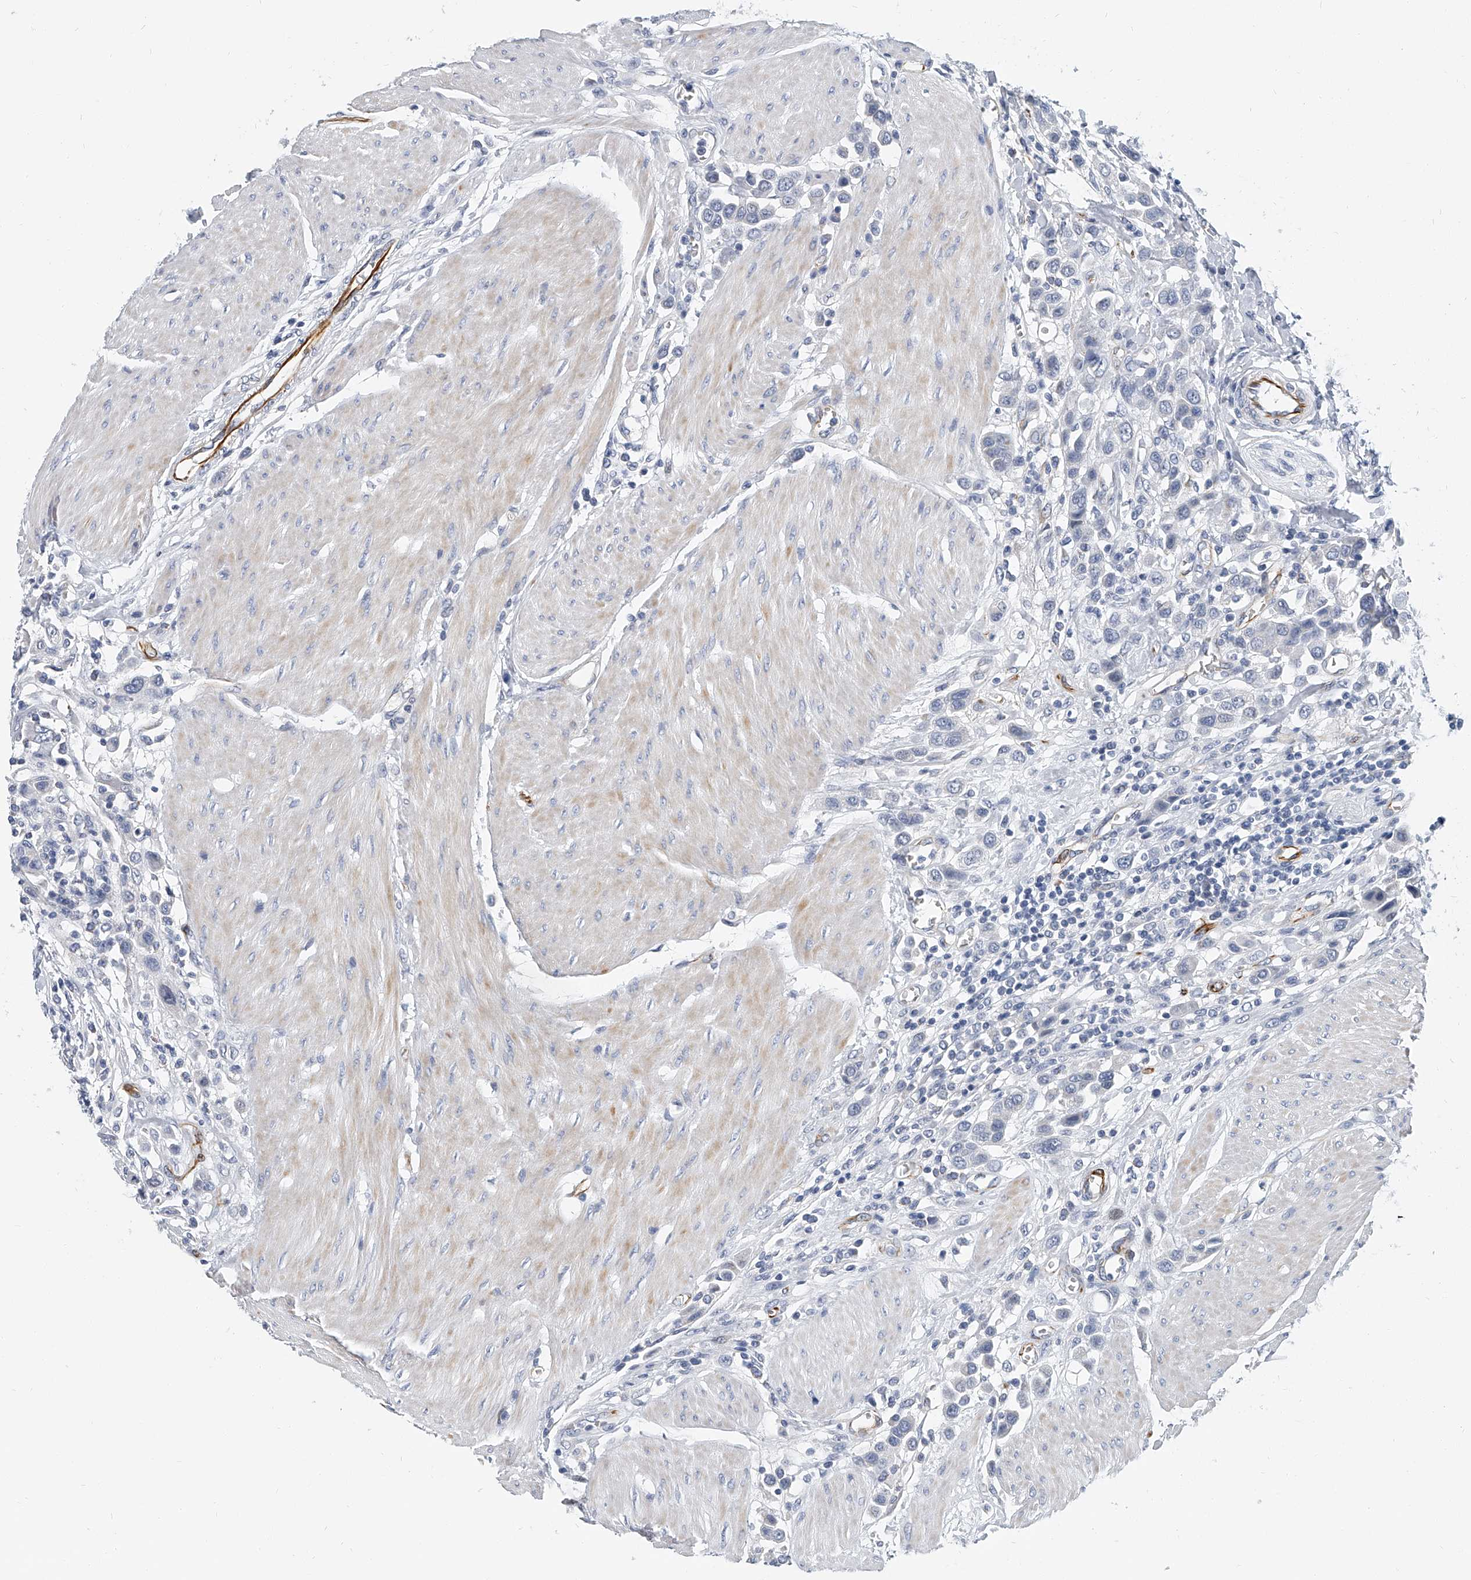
{"staining": {"intensity": "negative", "quantity": "none", "location": "none"}, "tissue": "urothelial cancer", "cell_type": "Tumor cells", "image_type": "cancer", "snomed": [{"axis": "morphology", "description": "Urothelial carcinoma, High grade"}, {"axis": "topography", "description": "Urinary bladder"}], "caption": "IHC image of neoplastic tissue: human urothelial carcinoma (high-grade) stained with DAB (3,3'-diaminobenzidine) shows no significant protein staining in tumor cells.", "gene": "KIRREL1", "patient": {"sex": "male", "age": 50}}